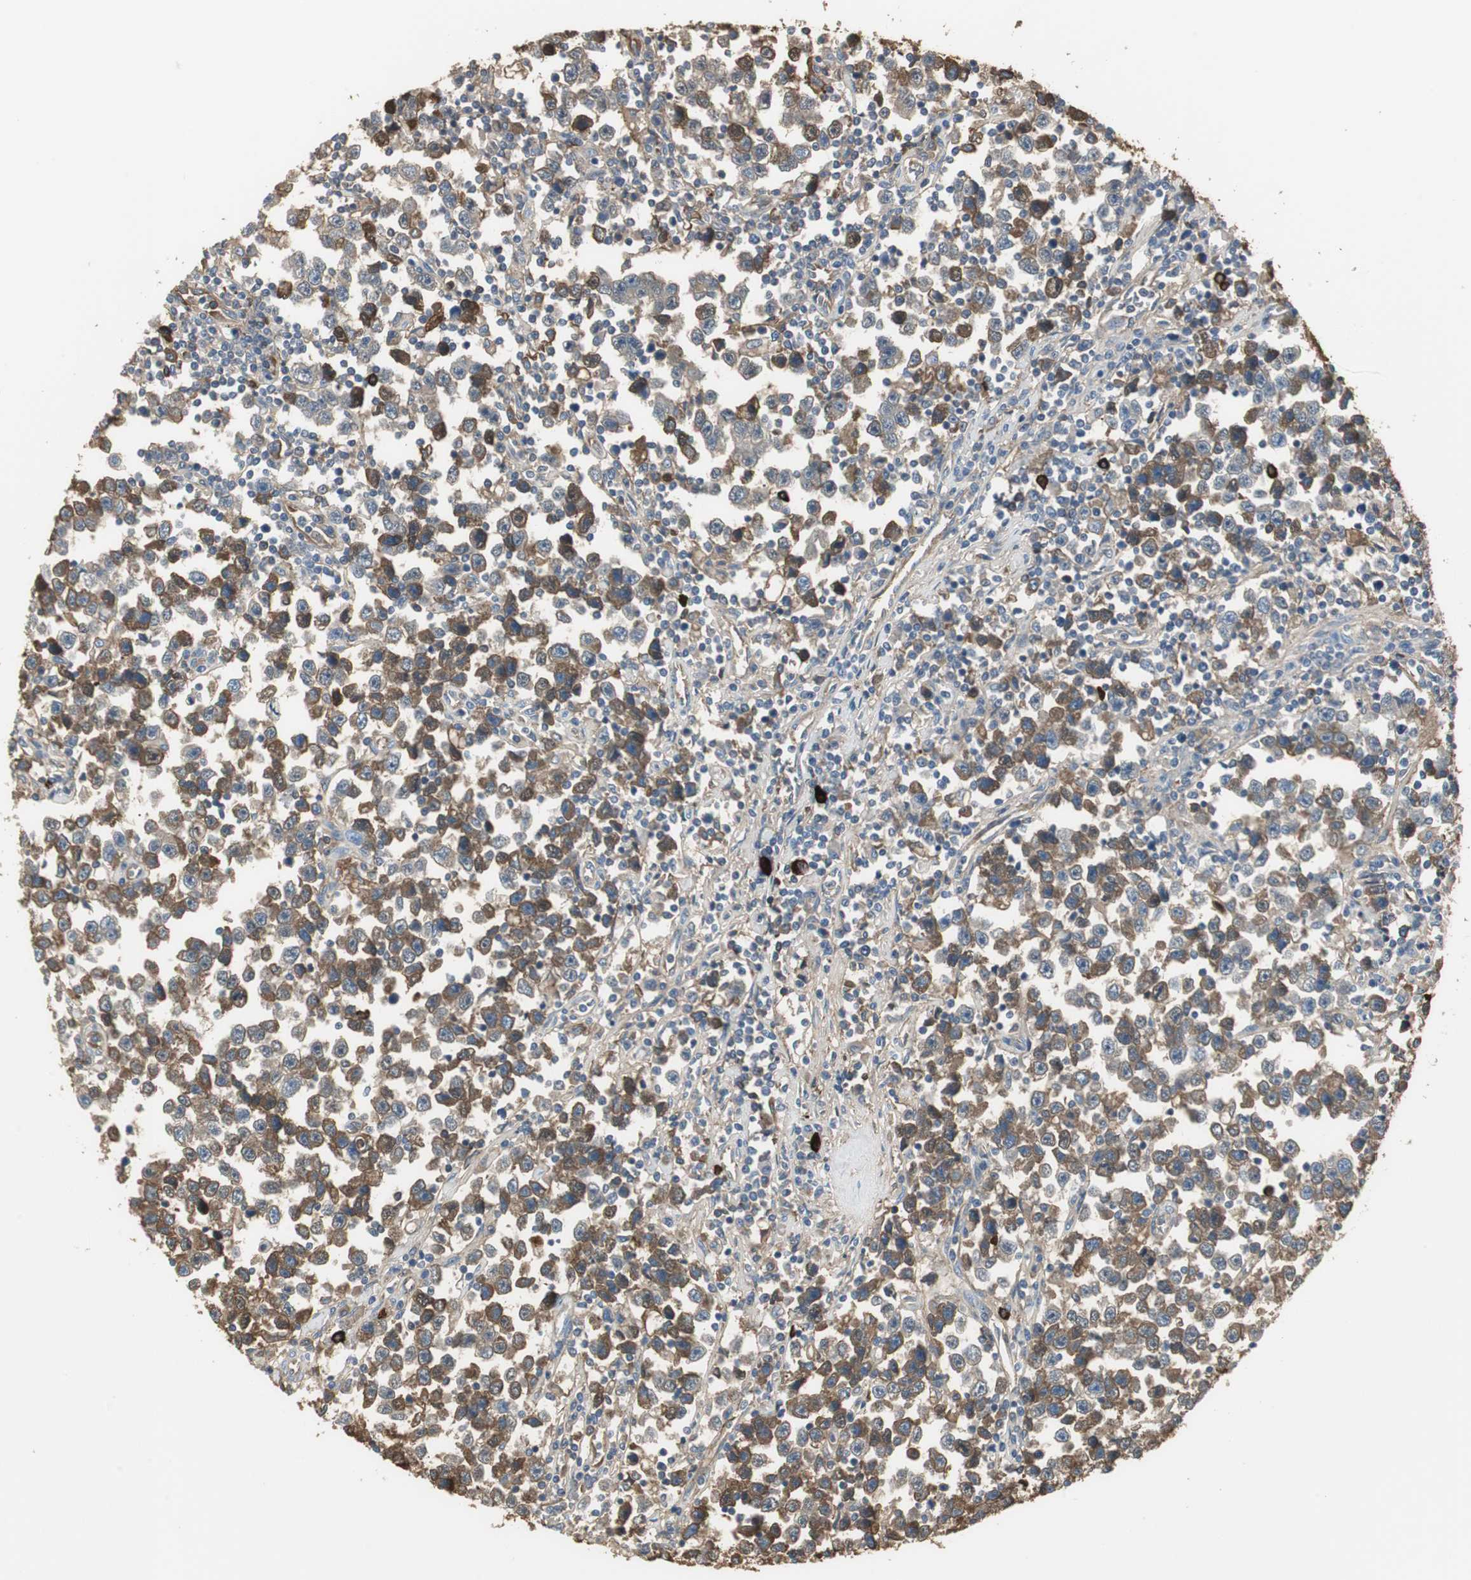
{"staining": {"intensity": "moderate", "quantity": ">75%", "location": "cytoplasmic/membranous"}, "tissue": "testis cancer", "cell_type": "Tumor cells", "image_type": "cancer", "snomed": [{"axis": "morphology", "description": "Seminoma, NOS"}, {"axis": "topography", "description": "Testis"}], "caption": "Immunohistochemistry staining of seminoma (testis), which displays medium levels of moderate cytoplasmic/membranous positivity in about >75% of tumor cells indicating moderate cytoplasmic/membranous protein staining. The staining was performed using DAB (brown) for protein detection and nuclei were counterstained in hematoxylin (blue).", "gene": "IGHA1", "patient": {"sex": "male", "age": 43}}